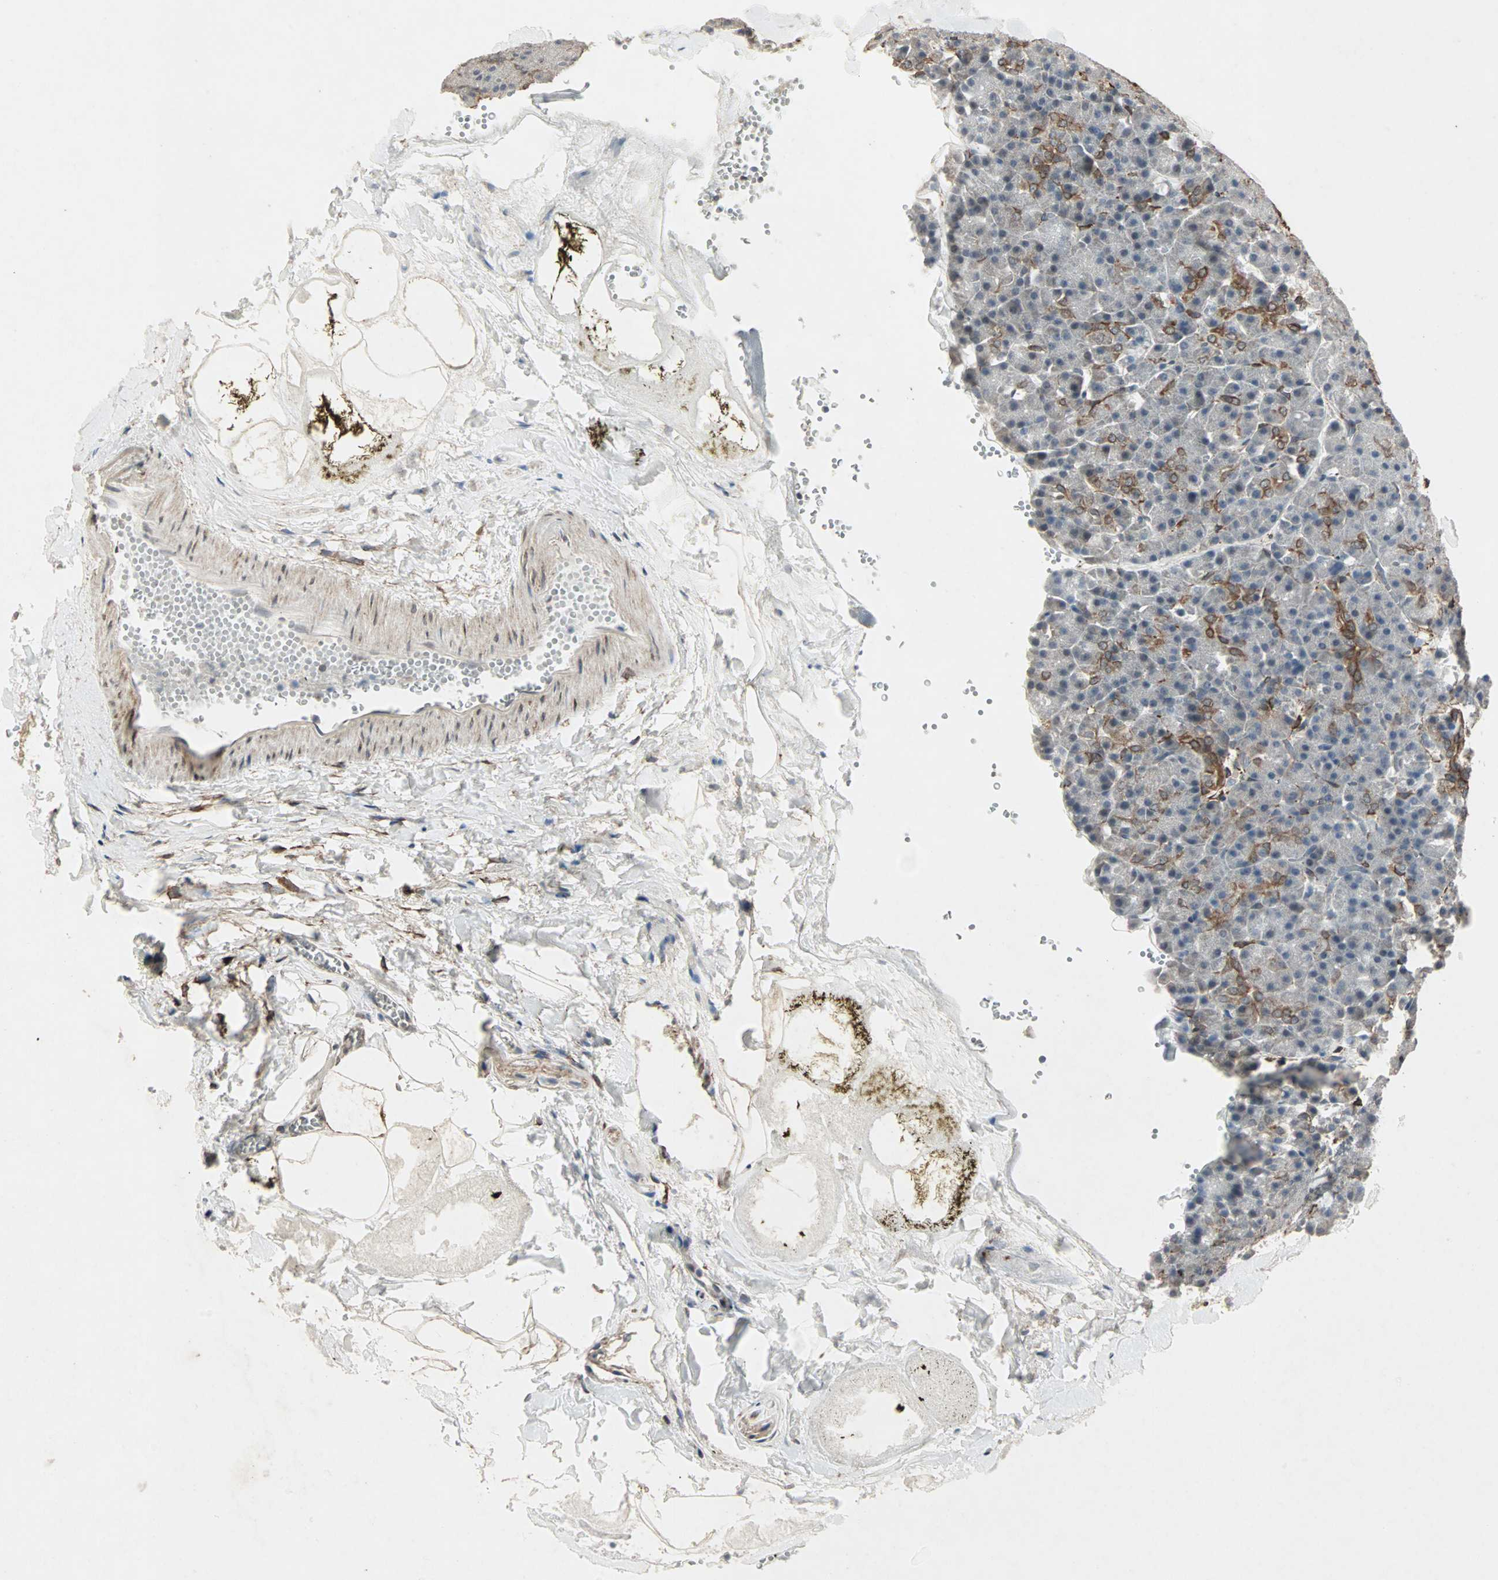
{"staining": {"intensity": "negative", "quantity": "none", "location": "none"}, "tissue": "pancreas", "cell_type": "Exocrine glandular cells", "image_type": "normal", "snomed": [{"axis": "morphology", "description": "Normal tissue, NOS"}, {"axis": "topography", "description": "Pancreas"}], "caption": "Exocrine glandular cells are negative for brown protein staining in unremarkable pancreas.", "gene": "TRPV4", "patient": {"sex": "female", "age": 35}}